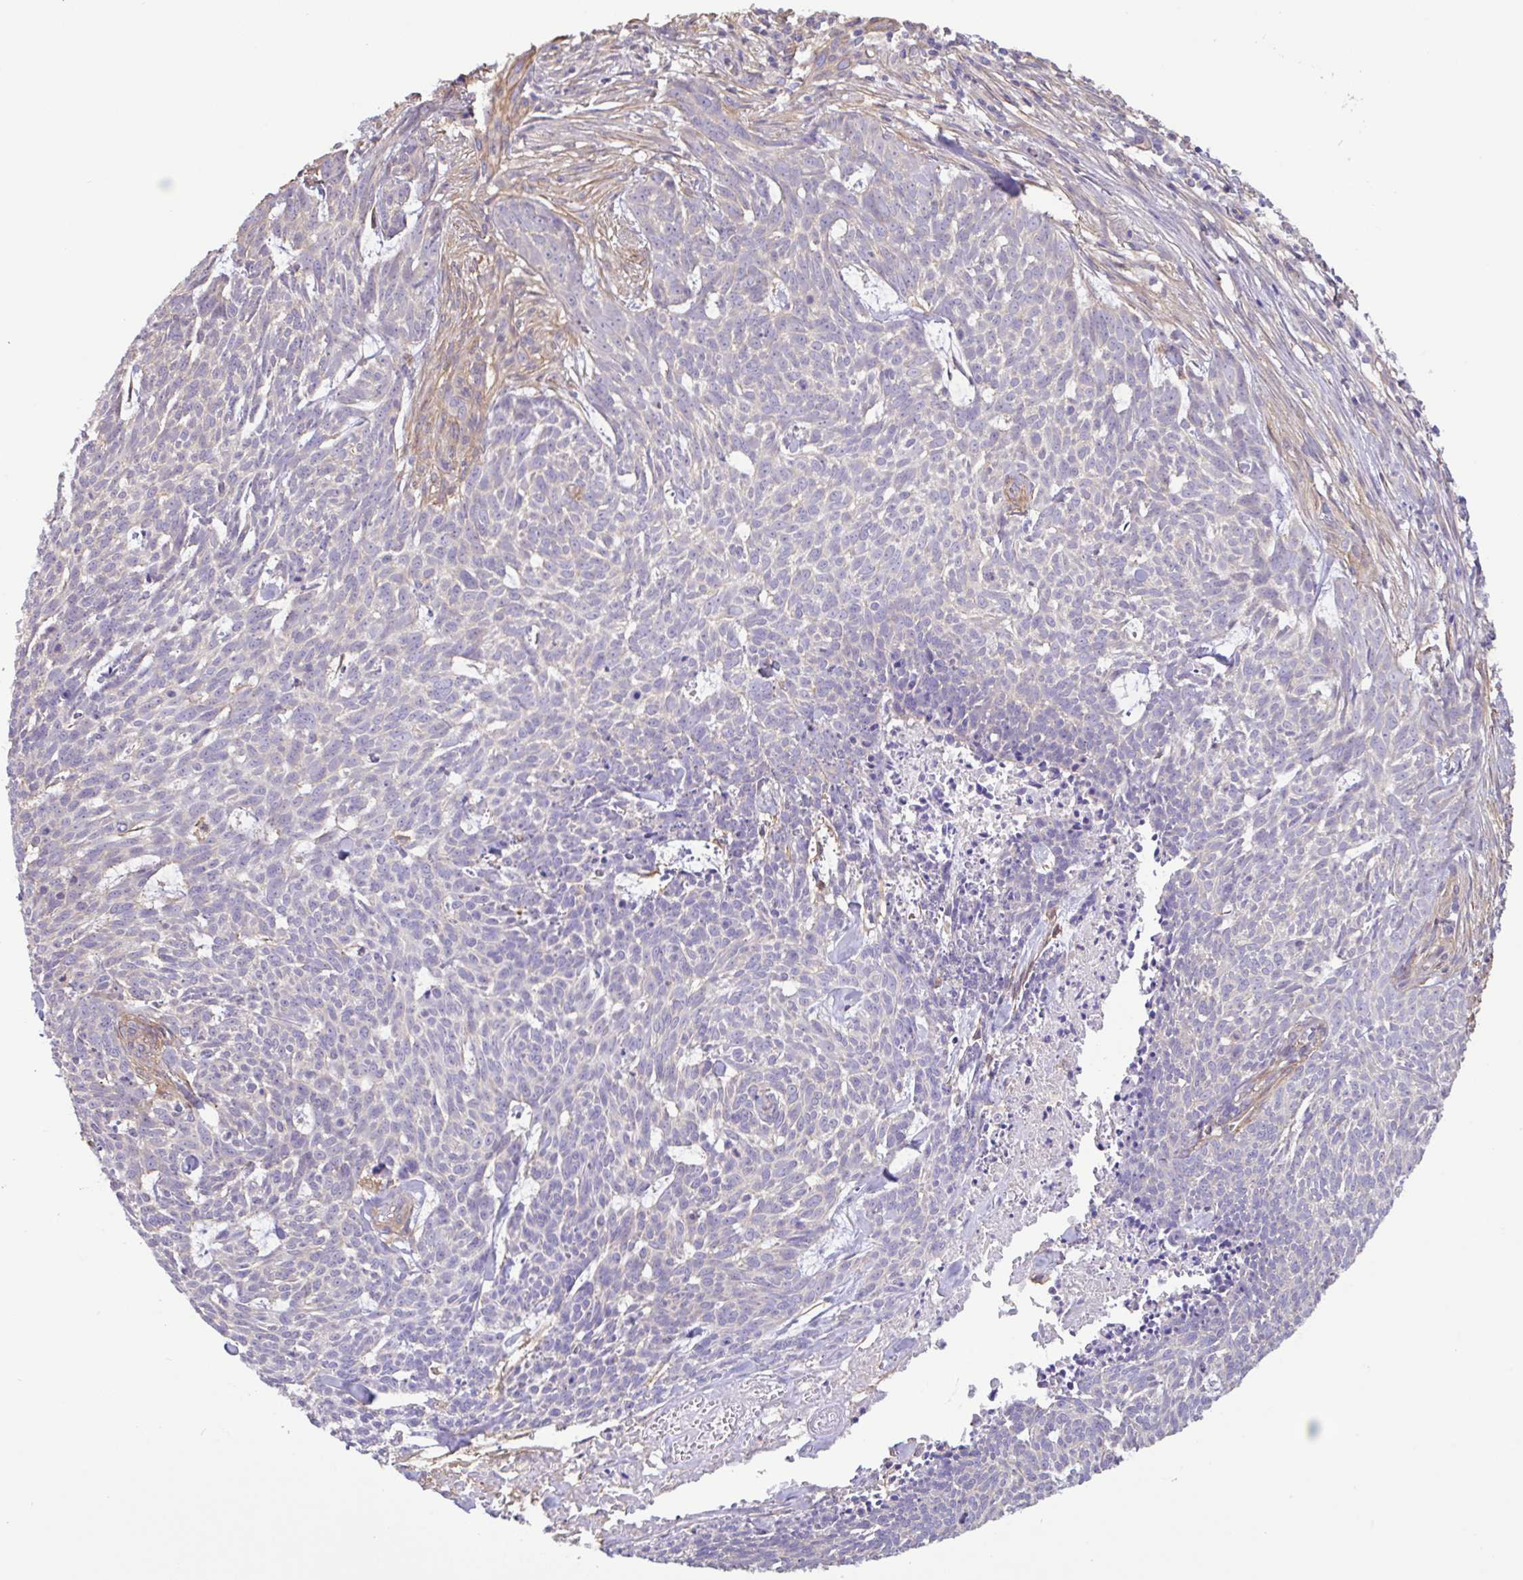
{"staining": {"intensity": "negative", "quantity": "none", "location": "none"}, "tissue": "skin cancer", "cell_type": "Tumor cells", "image_type": "cancer", "snomed": [{"axis": "morphology", "description": "Basal cell carcinoma"}, {"axis": "topography", "description": "Skin"}], "caption": "This micrograph is of skin cancer (basal cell carcinoma) stained with IHC to label a protein in brown with the nuclei are counter-stained blue. There is no expression in tumor cells. (Stains: DAB IHC with hematoxylin counter stain, Microscopy: brightfield microscopy at high magnification).", "gene": "PLCD4", "patient": {"sex": "female", "age": 93}}